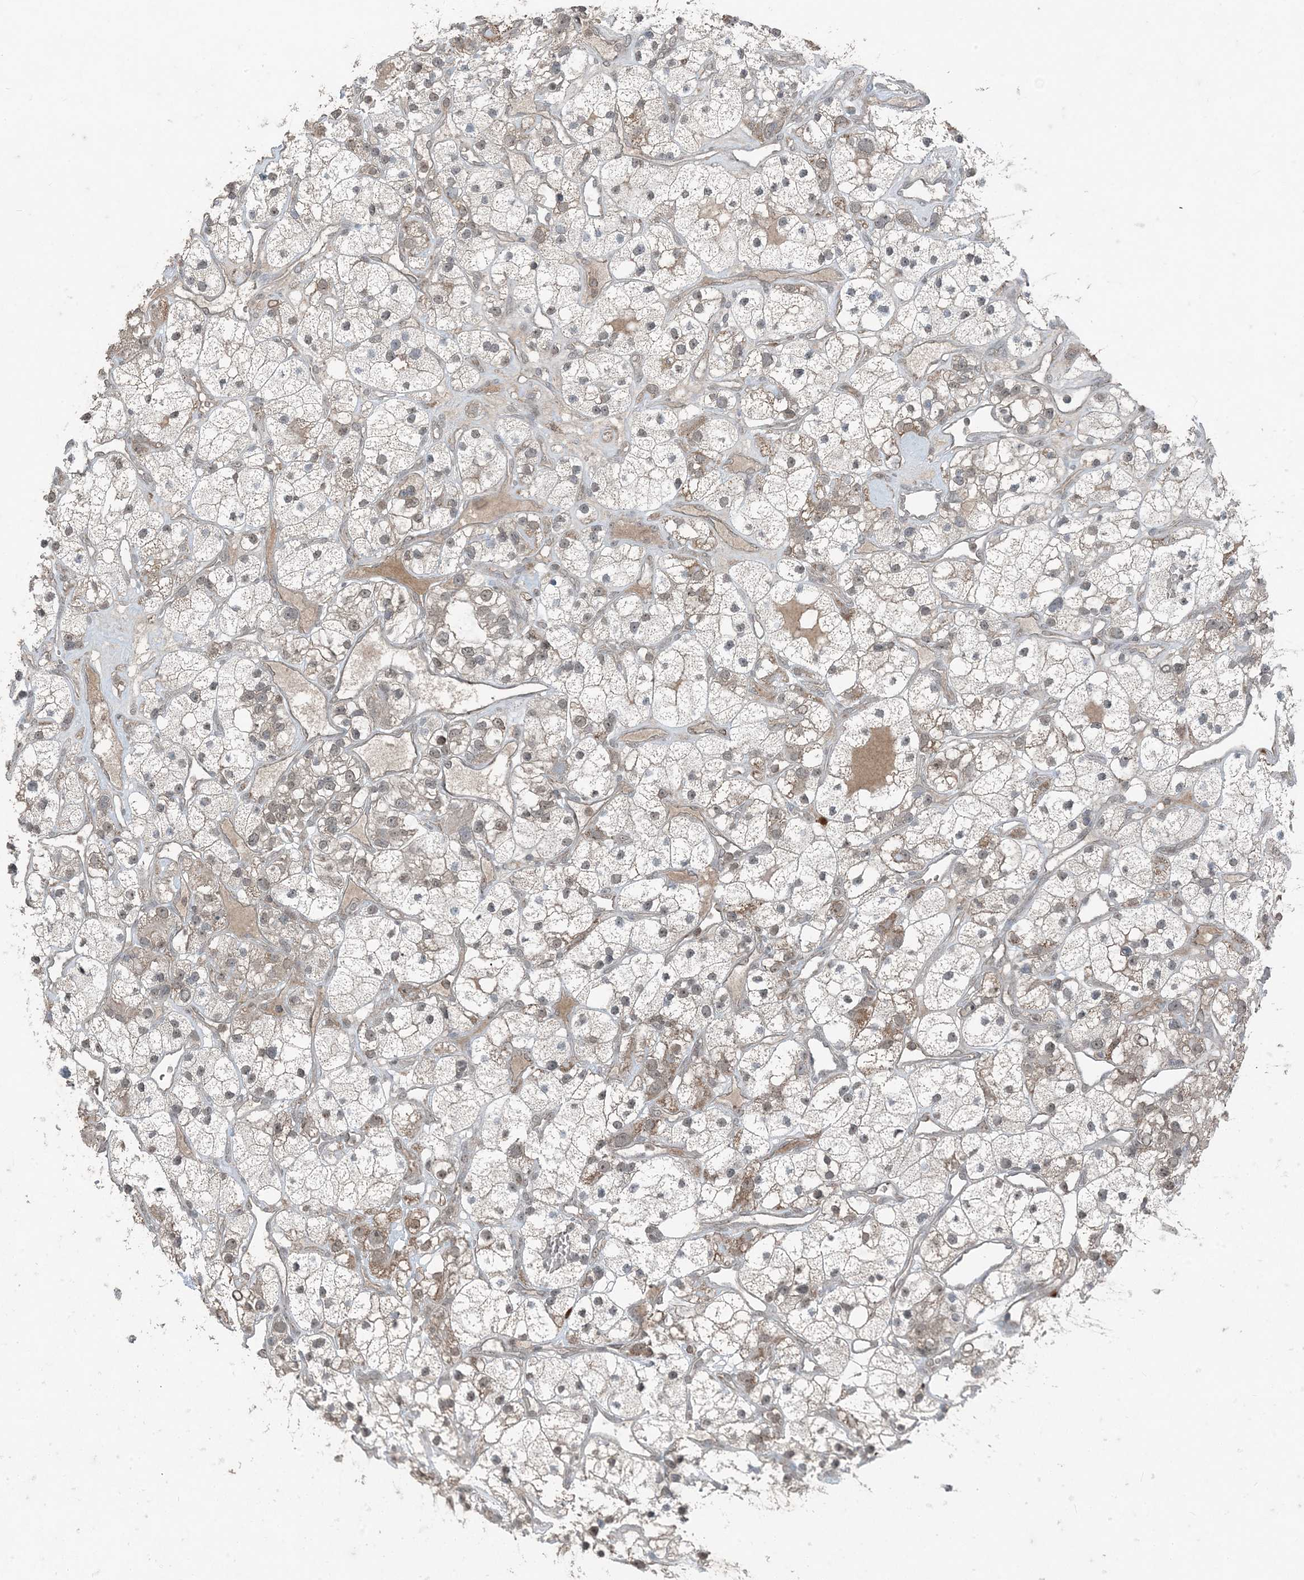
{"staining": {"intensity": "weak", "quantity": "25%-75%", "location": "cytoplasmic/membranous,nuclear"}, "tissue": "renal cancer", "cell_type": "Tumor cells", "image_type": "cancer", "snomed": [{"axis": "morphology", "description": "Adenocarcinoma, NOS"}, {"axis": "topography", "description": "Kidney"}], "caption": "This is an image of IHC staining of renal adenocarcinoma, which shows weak staining in the cytoplasmic/membranous and nuclear of tumor cells.", "gene": "GNL1", "patient": {"sex": "female", "age": 57}}